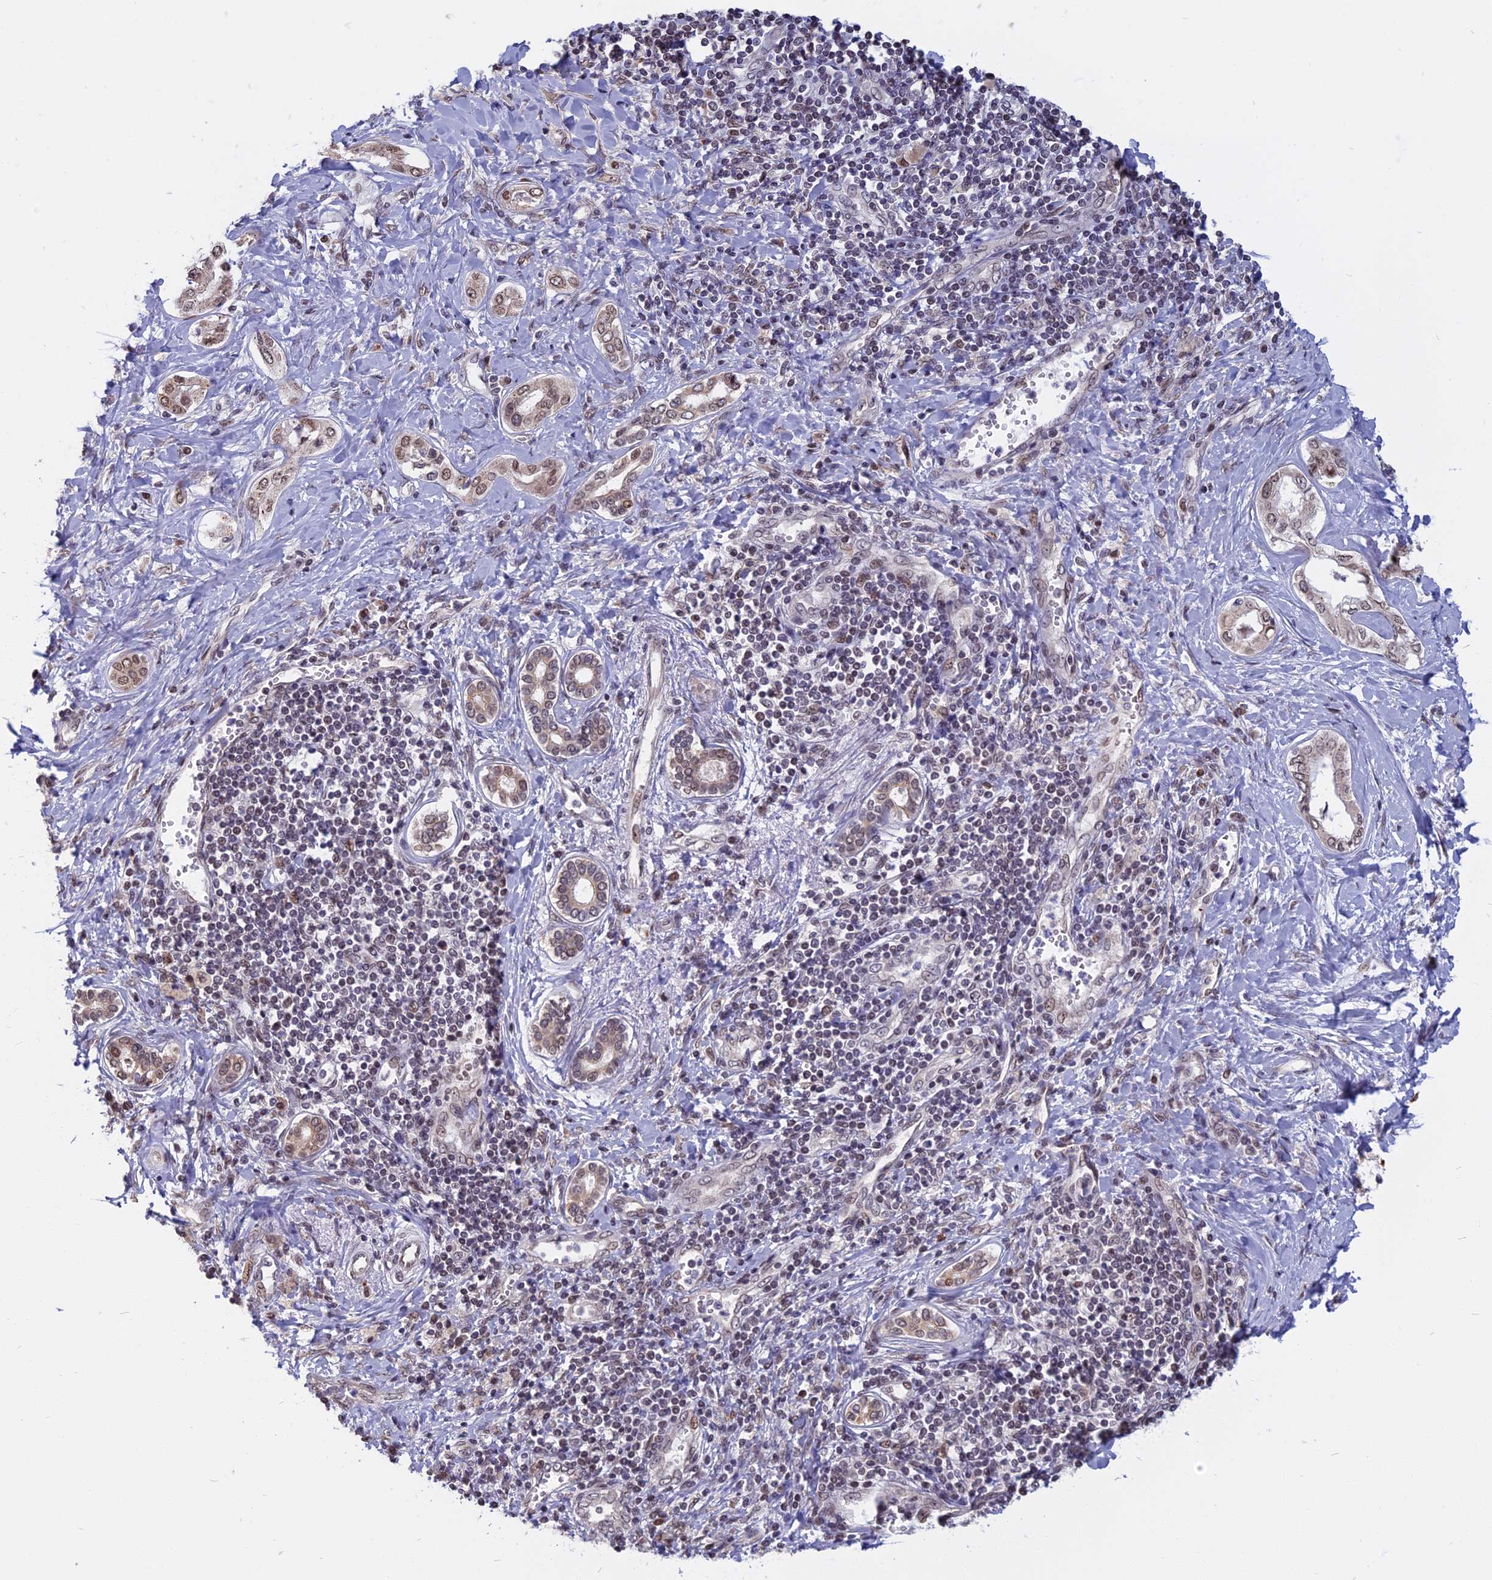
{"staining": {"intensity": "weak", "quantity": "25%-75%", "location": "cytoplasmic/membranous,nuclear"}, "tissue": "liver cancer", "cell_type": "Tumor cells", "image_type": "cancer", "snomed": [{"axis": "morphology", "description": "Cholangiocarcinoma"}, {"axis": "topography", "description": "Liver"}], "caption": "An image of human liver cancer (cholangiocarcinoma) stained for a protein displays weak cytoplasmic/membranous and nuclear brown staining in tumor cells.", "gene": "CCDC113", "patient": {"sex": "female", "age": 77}}